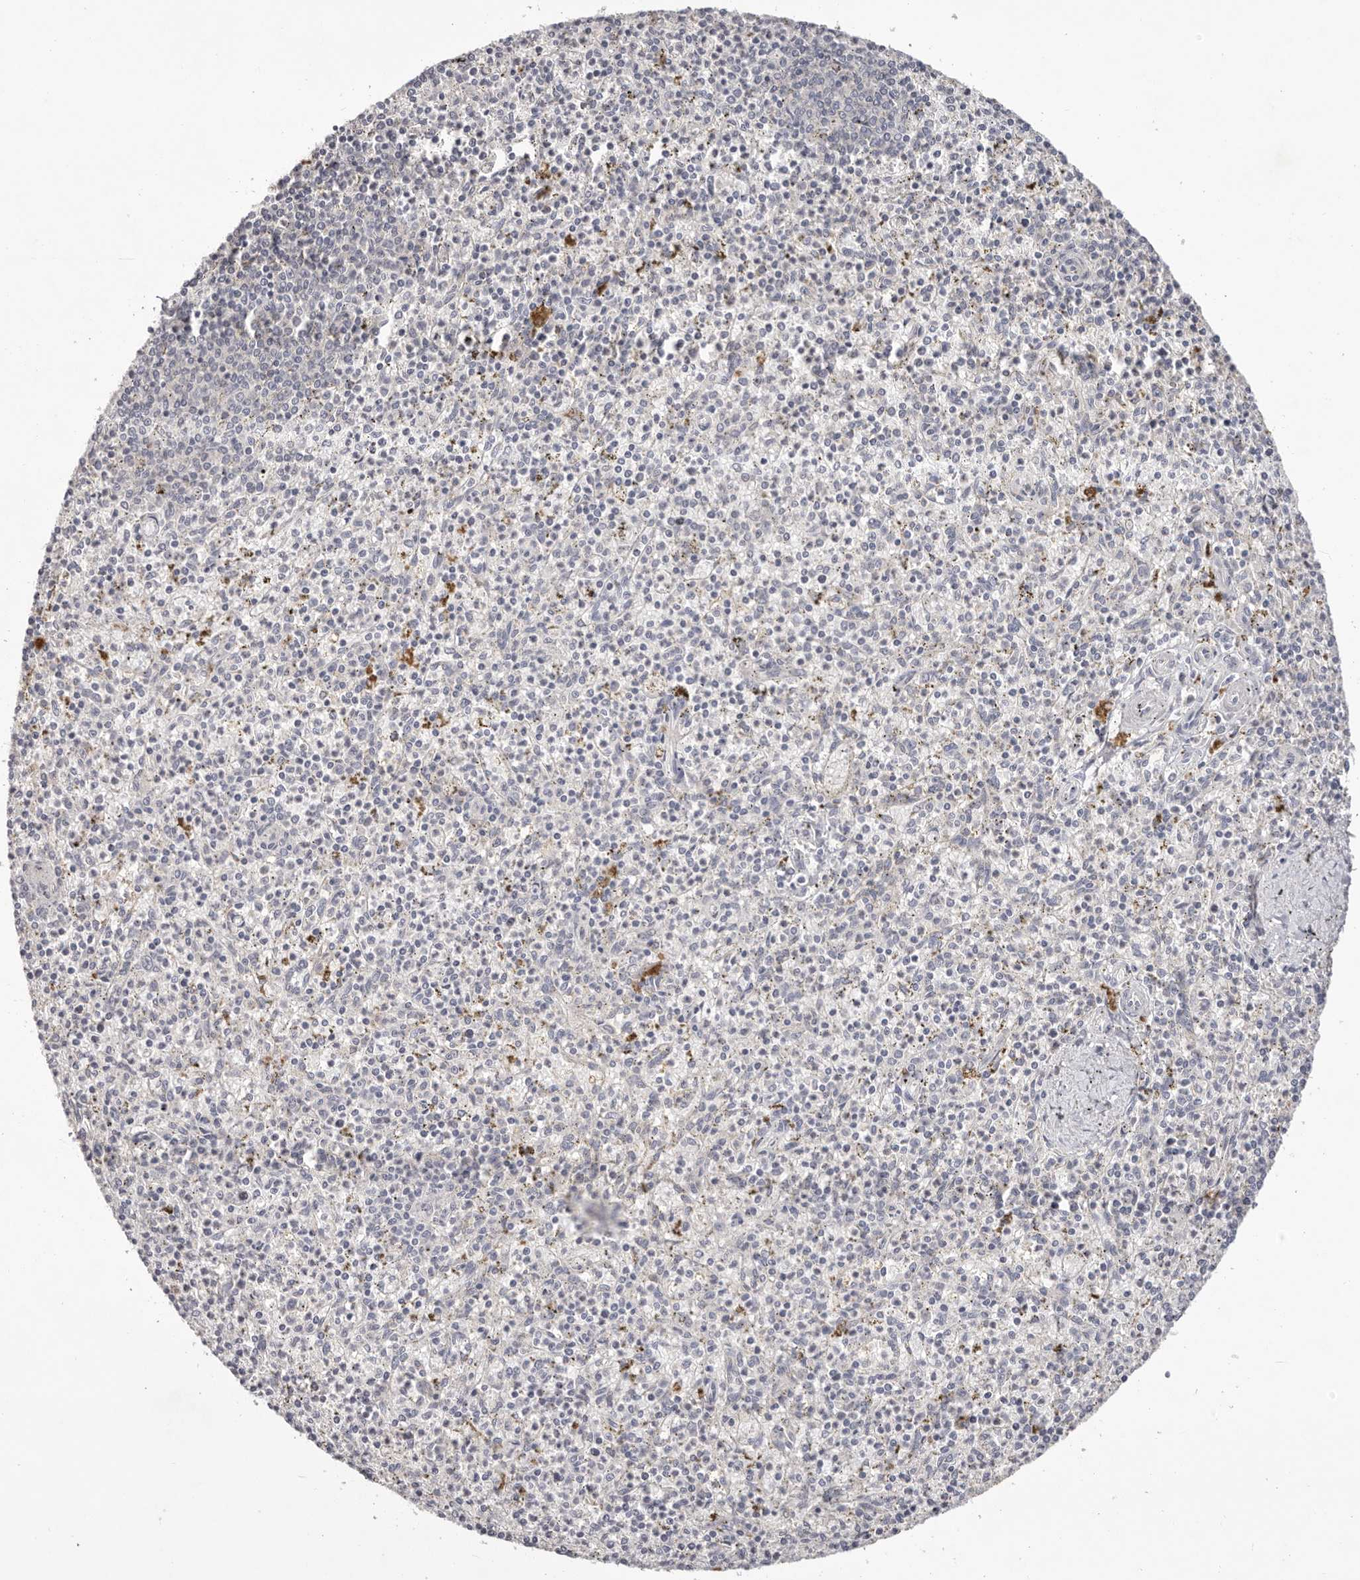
{"staining": {"intensity": "negative", "quantity": "none", "location": "none"}, "tissue": "spleen", "cell_type": "Cells in red pulp", "image_type": "normal", "snomed": [{"axis": "morphology", "description": "Normal tissue, NOS"}, {"axis": "topography", "description": "Spleen"}], "caption": "A histopathology image of human spleen is negative for staining in cells in red pulp. (DAB immunohistochemistry (IHC), high magnification).", "gene": "SCUBE2", "patient": {"sex": "male", "age": 72}}